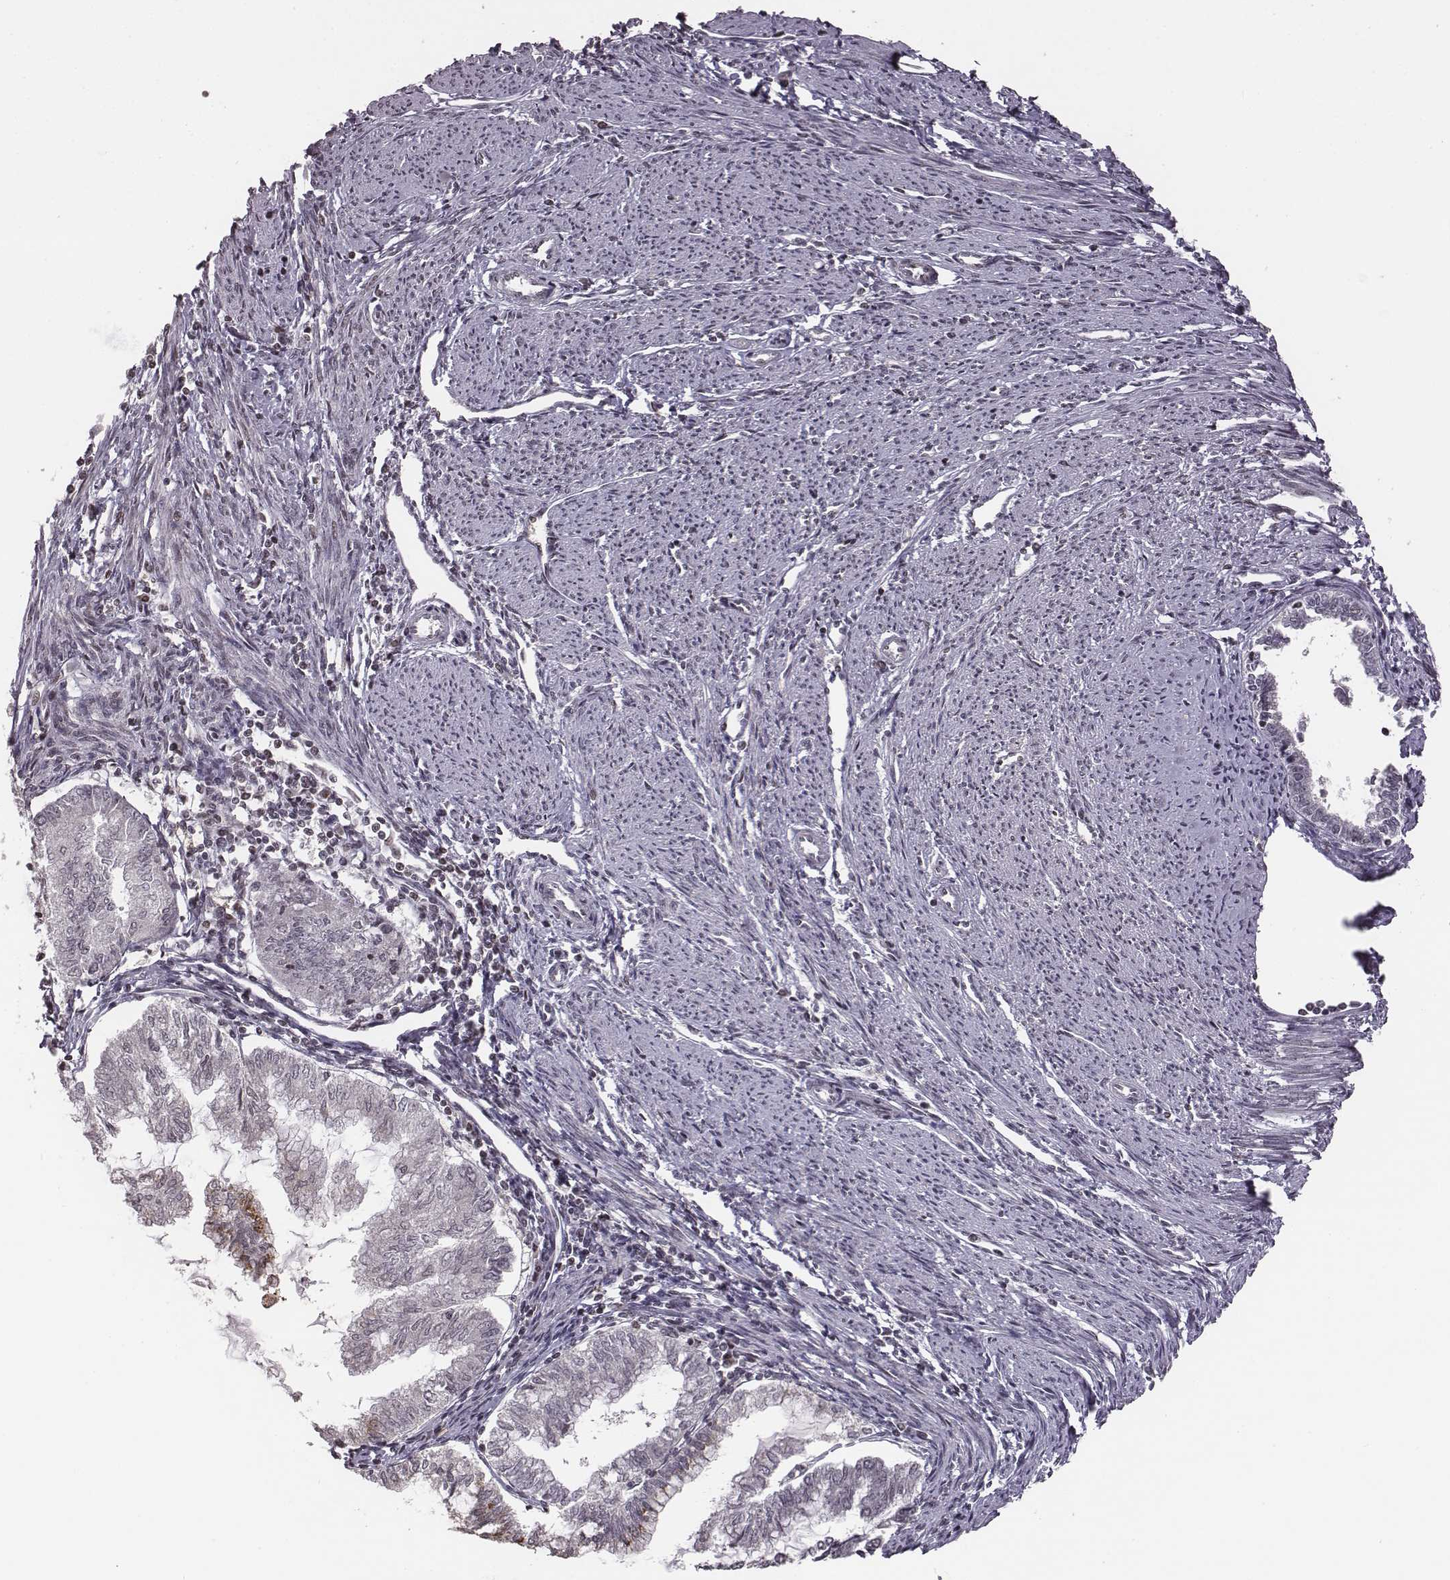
{"staining": {"intensity": "negative", "quantity": "none", "location": "none"}, "tissue": "endometrial cancer", "cell_type": "Tumor cells", "image_type": "cancer", "snomed": [{"axis": "morphology", "description": "Adenocarcinoma, NOS"}, {"axis": "topography", "description": "Endometrium"}], "caption": "Tumor cells show no significant protein positivity in endometrial cancer (adenocarcinoma).", "gene": "GRM4", "patient": {"sex": "female", "age": 79}}